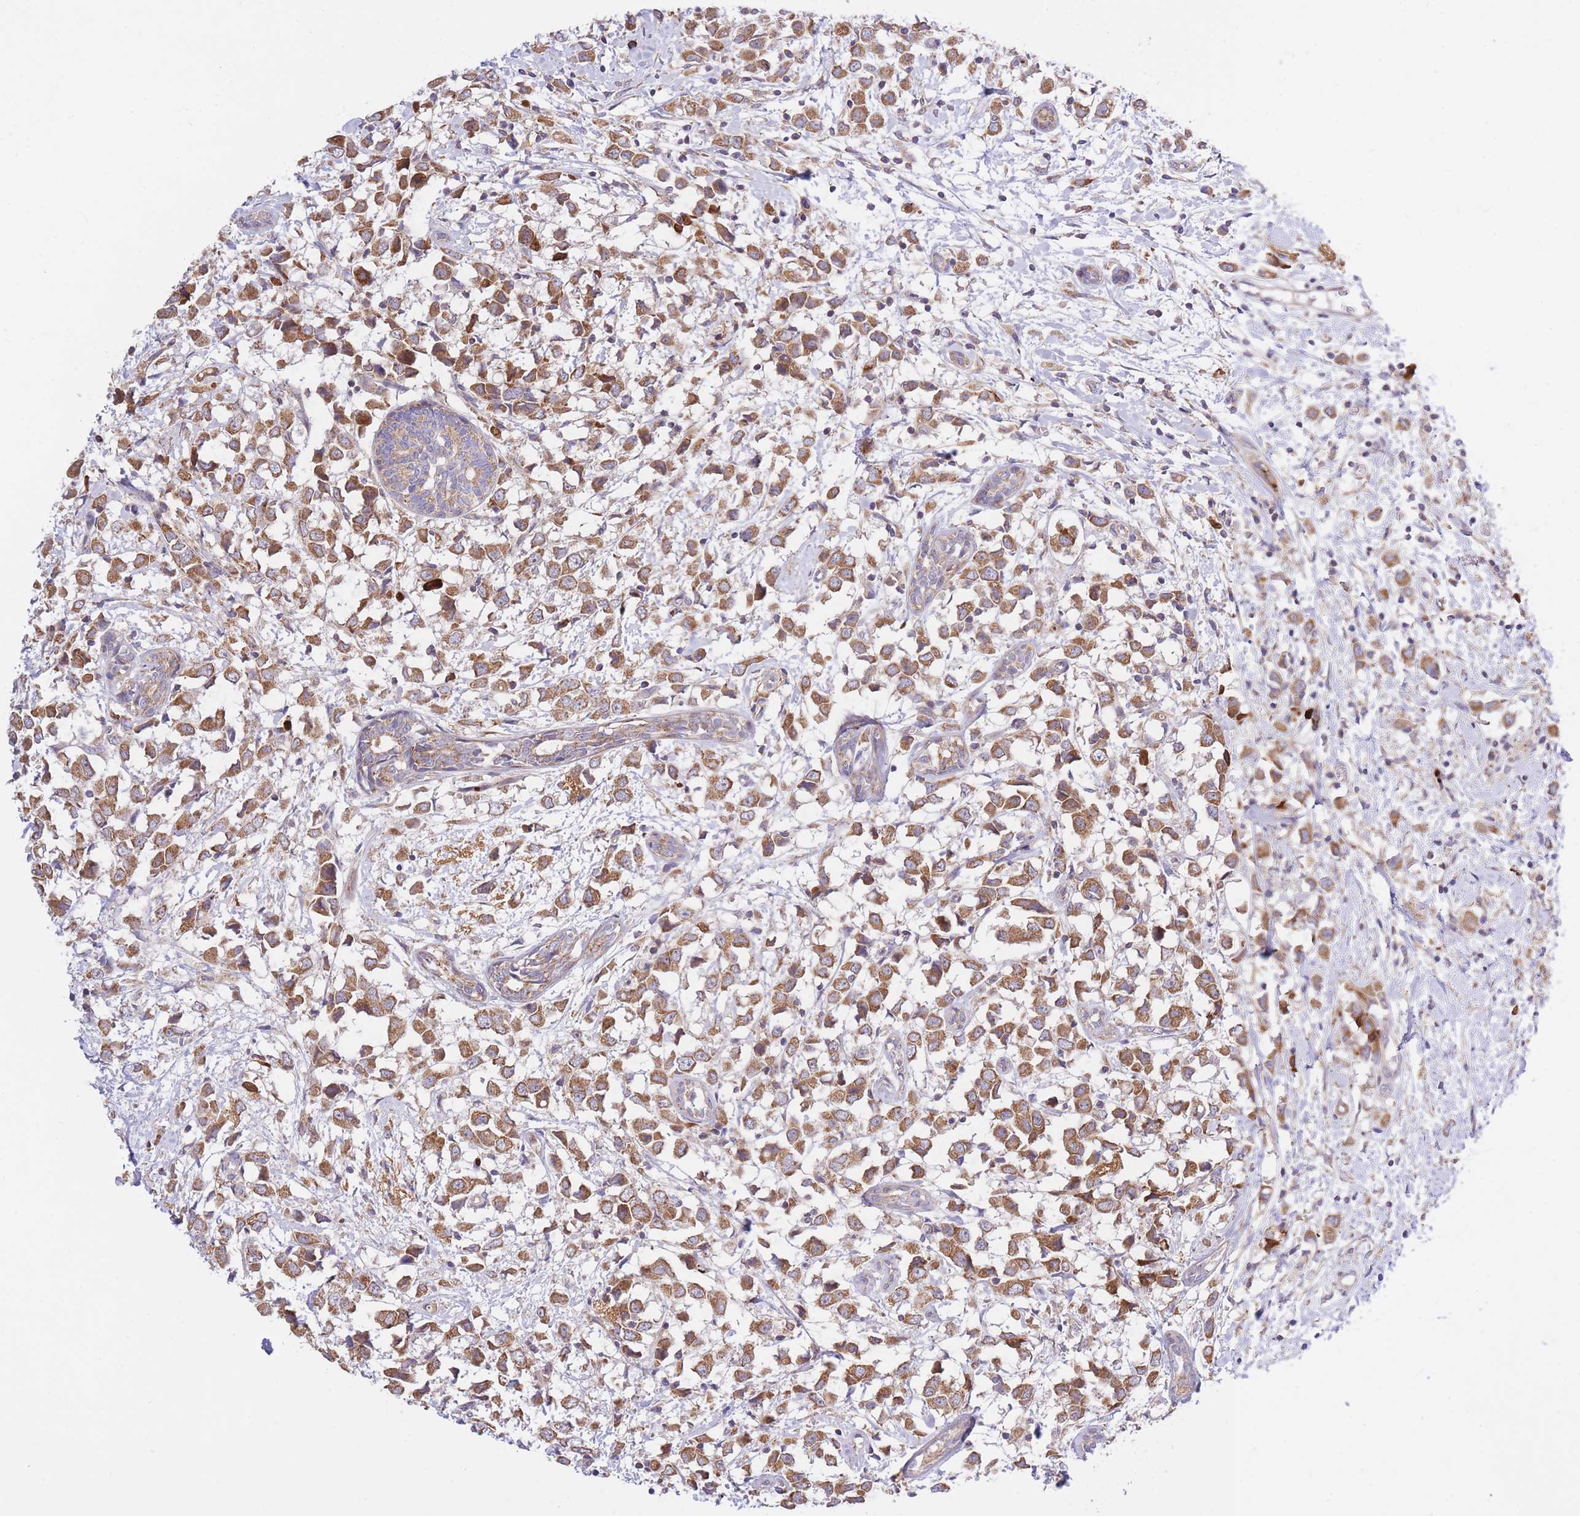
{"staining": {"intensity": "moderate", "quantity": ">75%", "location": "cytoplasmic/membranous"}, "tissue": "breast cancer", "cell_type": "Tumor cells", "image_type": "cancer", "snomed": [{"axis": "morphology", "description": "Duct carcinoma"}, {"axis": "topography", "description": "Breast"}], "caption": "Immunohistochemistry (IHC) (DAB) staining of human breast invasive ductal carcinoma reveals moderate cytoplasmic/membranous protein expression in approximately >75% of tumor cells. Using DAB (brown) and hematoxylin (blue) stains, captured at high magnification using brightfield microscopy.", "gene": "ATP13A2", "patient": {"sex": "female", "age": 61}}